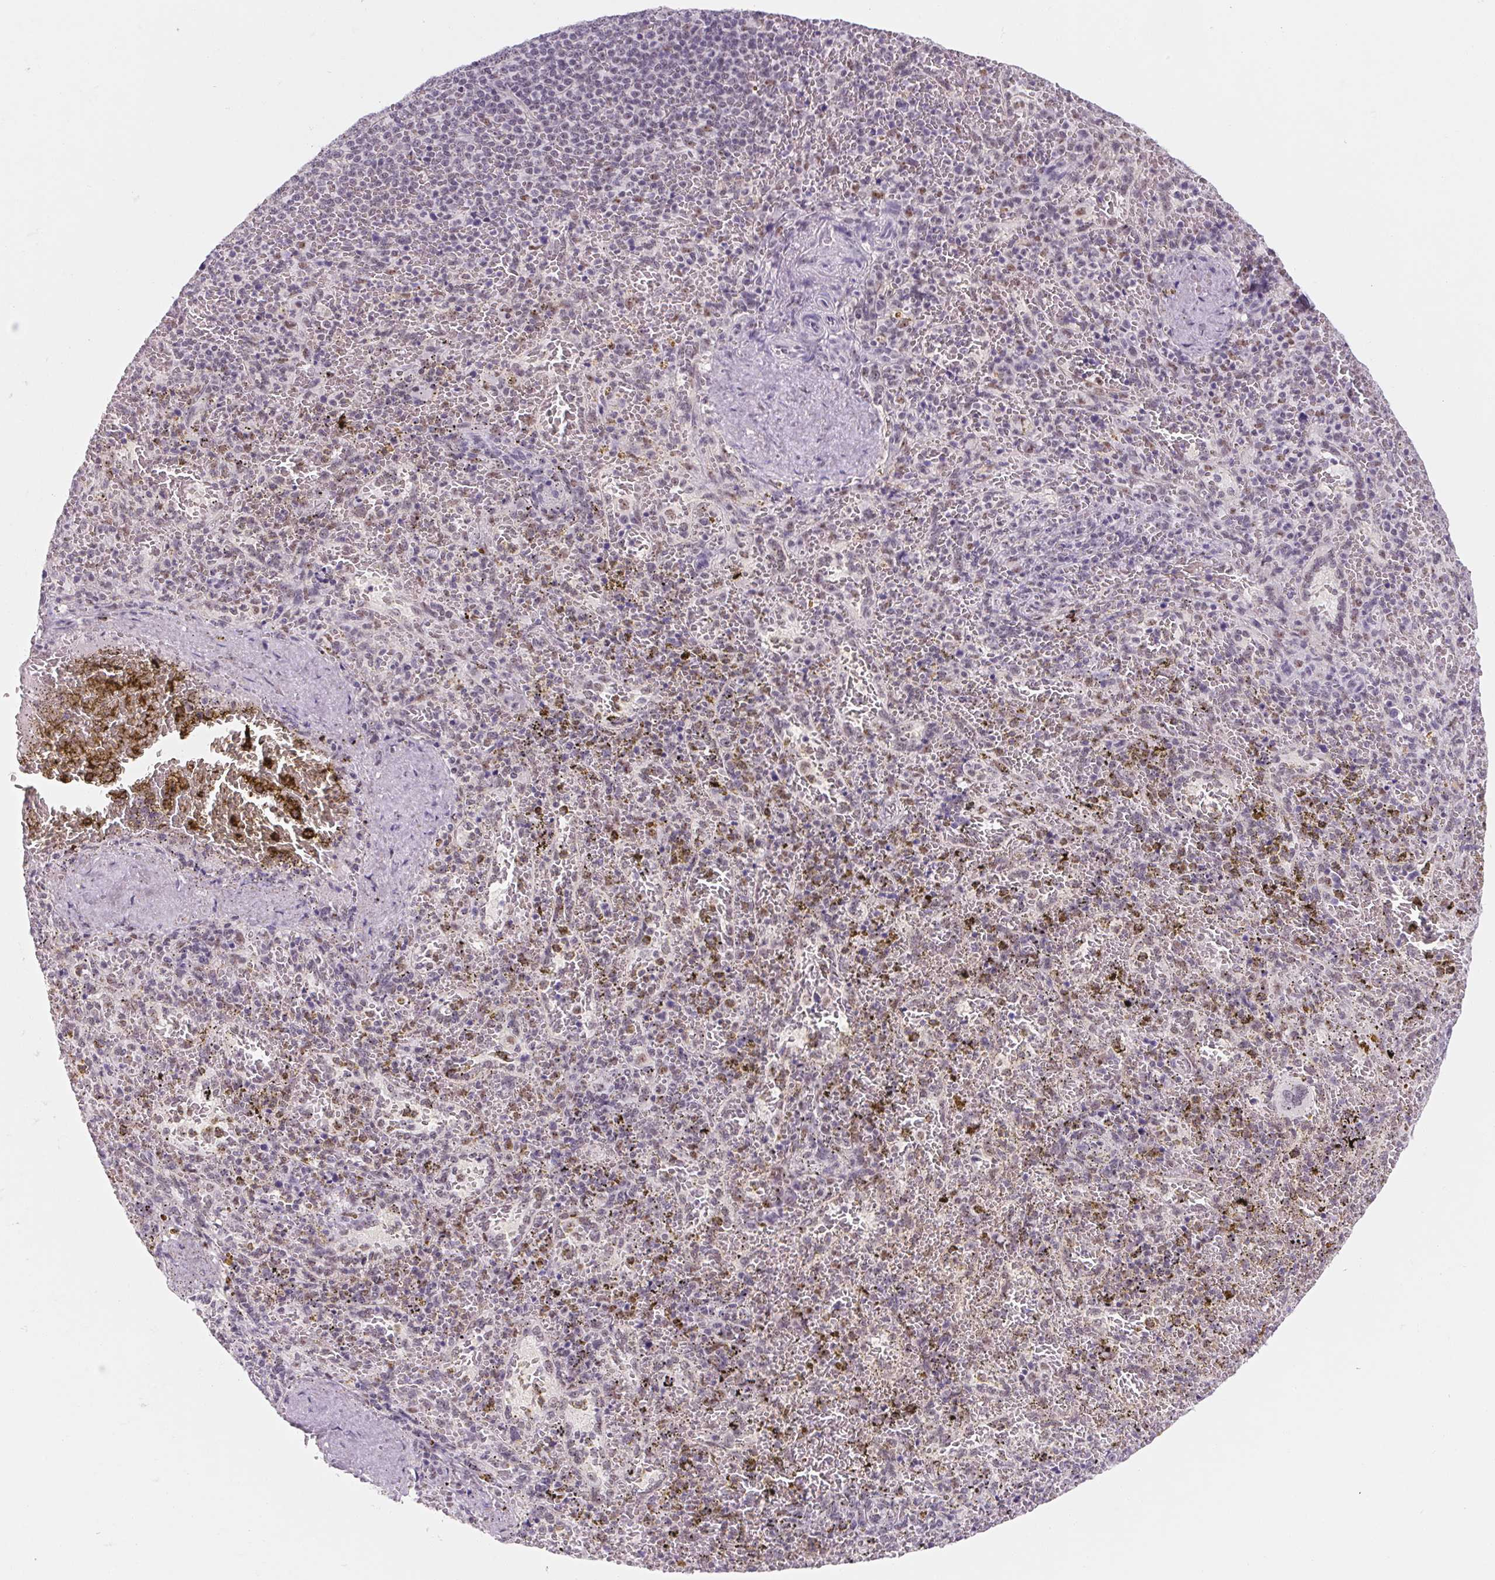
{"staining": {"intensity": "negative", "quantity": "none", "location": "none"}, "tissue": "spleen", "cell_type": "Cells in red pulp", "image_type": "normal", "snomed": [{"axis": "morphology", "description": "Normal tissue, NOS"}, {"axis": "topography", "description": "Spleen"}], "caption": "Immunohistochemistry micrograph of normal spleen: spleen stained with DAB reveals no significant protein positivity in cells in red pulp. The staining was performed using DAB to visualize the protein expression in brown, while the nuclei were stained in blue with hematoxylin (Magnification: 20x).", "gene": "ZIC4", "patient": {"sex": "female", "age": 50}}